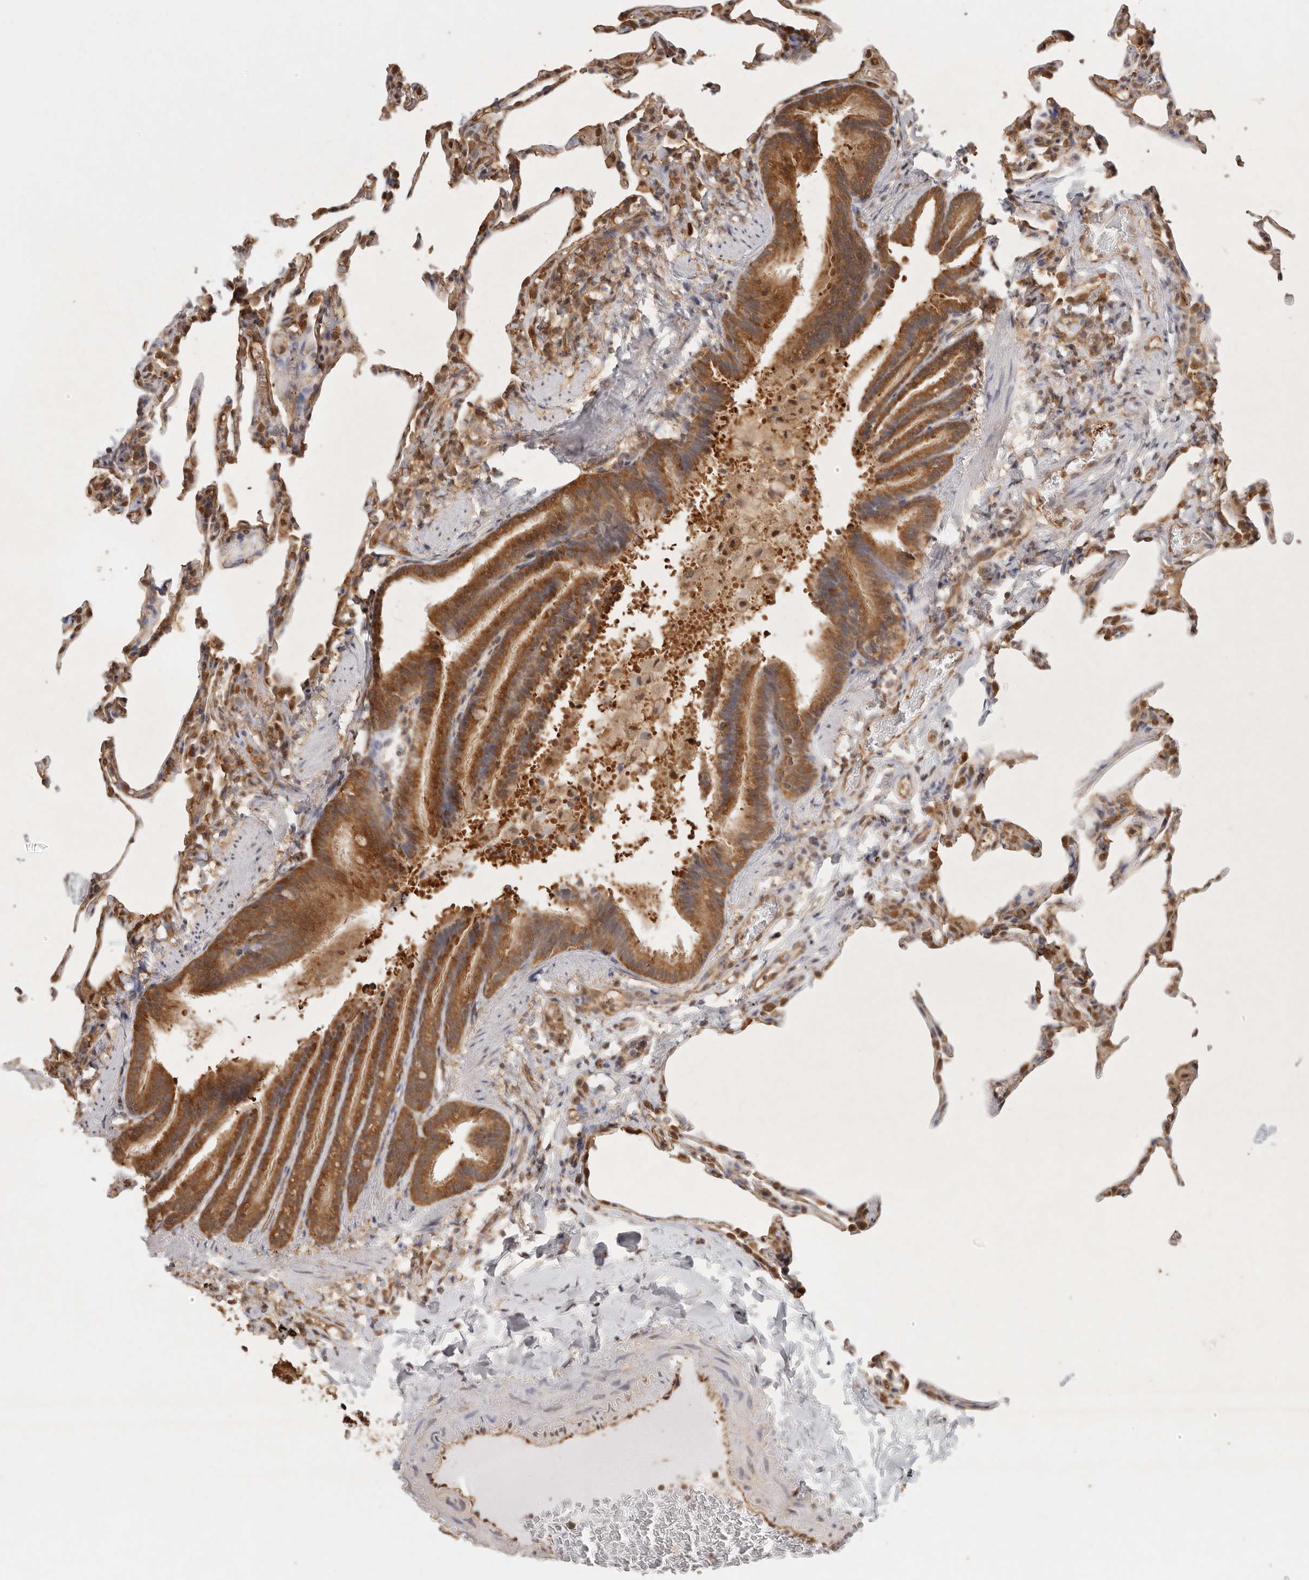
{"staining": {"intensity": "moderate", "quantity": ">75%", "location": "cytoplasmic/membranous,nuclear"}, "tissue": "lung", "cell_type": "Alveolar cells", "image_type": "normal", "snomed": [{"axis": "morphology", "description": "Normal tissue, NOS"}, {"axis": "topography", "description": "Lung"}], "caption": "Immunohistochemistry (IHC) histopathology image of benign human lung stained for a protein (brown), which shows medium levels of moderate cytoplasmic/membranous,nuclear positivity in approximately >75% of alveolar cells.", "gene": "PSMA5", "patient": {"sex": "male", "age": 20}}